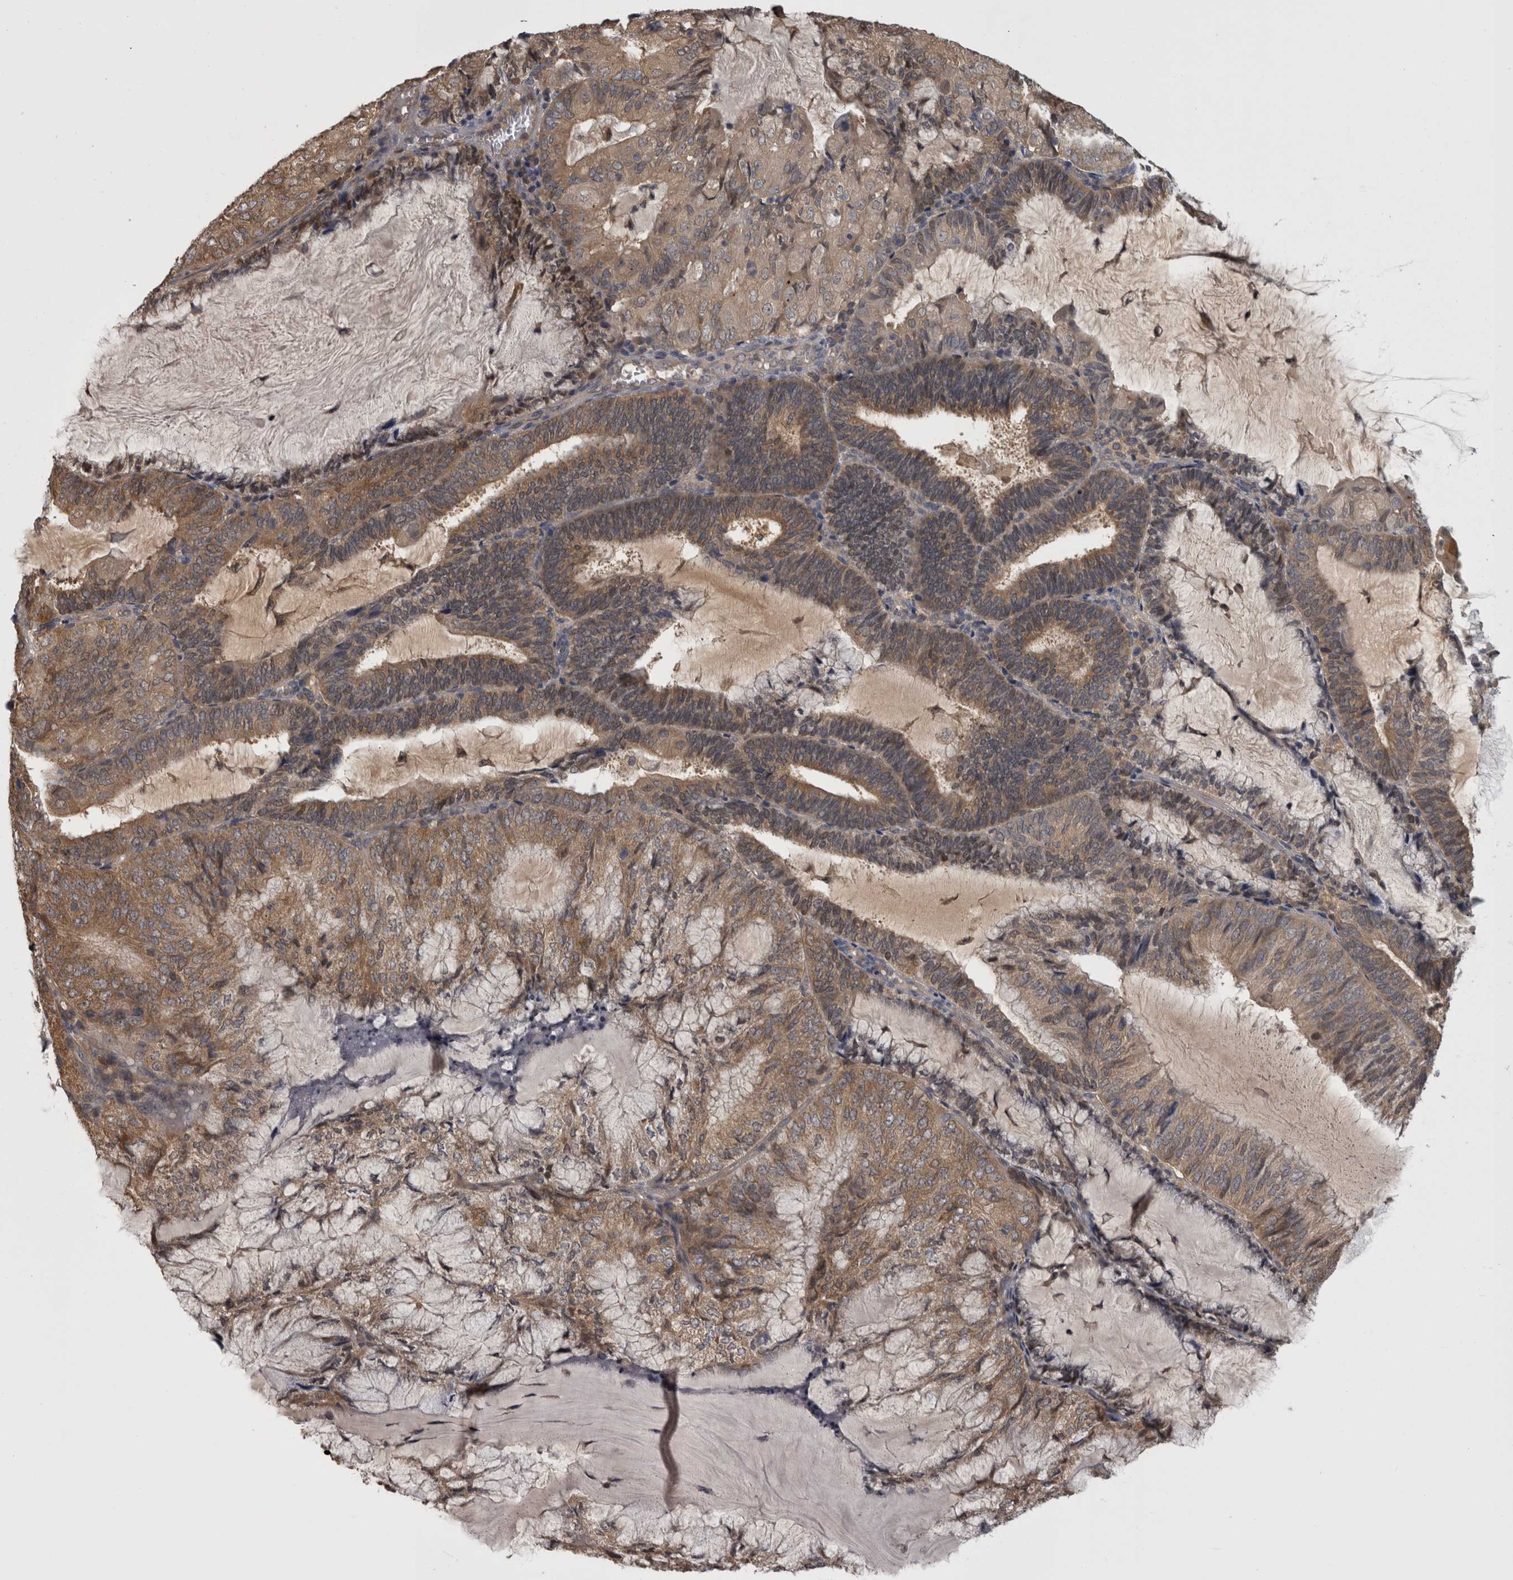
{"staining": {"intensity": "weak", "quantity": ">75%", "location": "cytoplasmic/membranous"}, "tissue": "endometrial cancer", "cell_type": "Tumor cells", "image_type": "cancer", "snomed": [{"axis": "morphology", "description": "Adenocarcinoma, NOS"}, {"axis": "topography", "description": "Endometrium"}], "caption": "Endometrial cancer (adenocarcinoma) stained for a protein displays weak cytoplasmic/membranous positivity in tumor cells.", "gene": "APRT", "patient": {"sex": "female", "age": 81}}